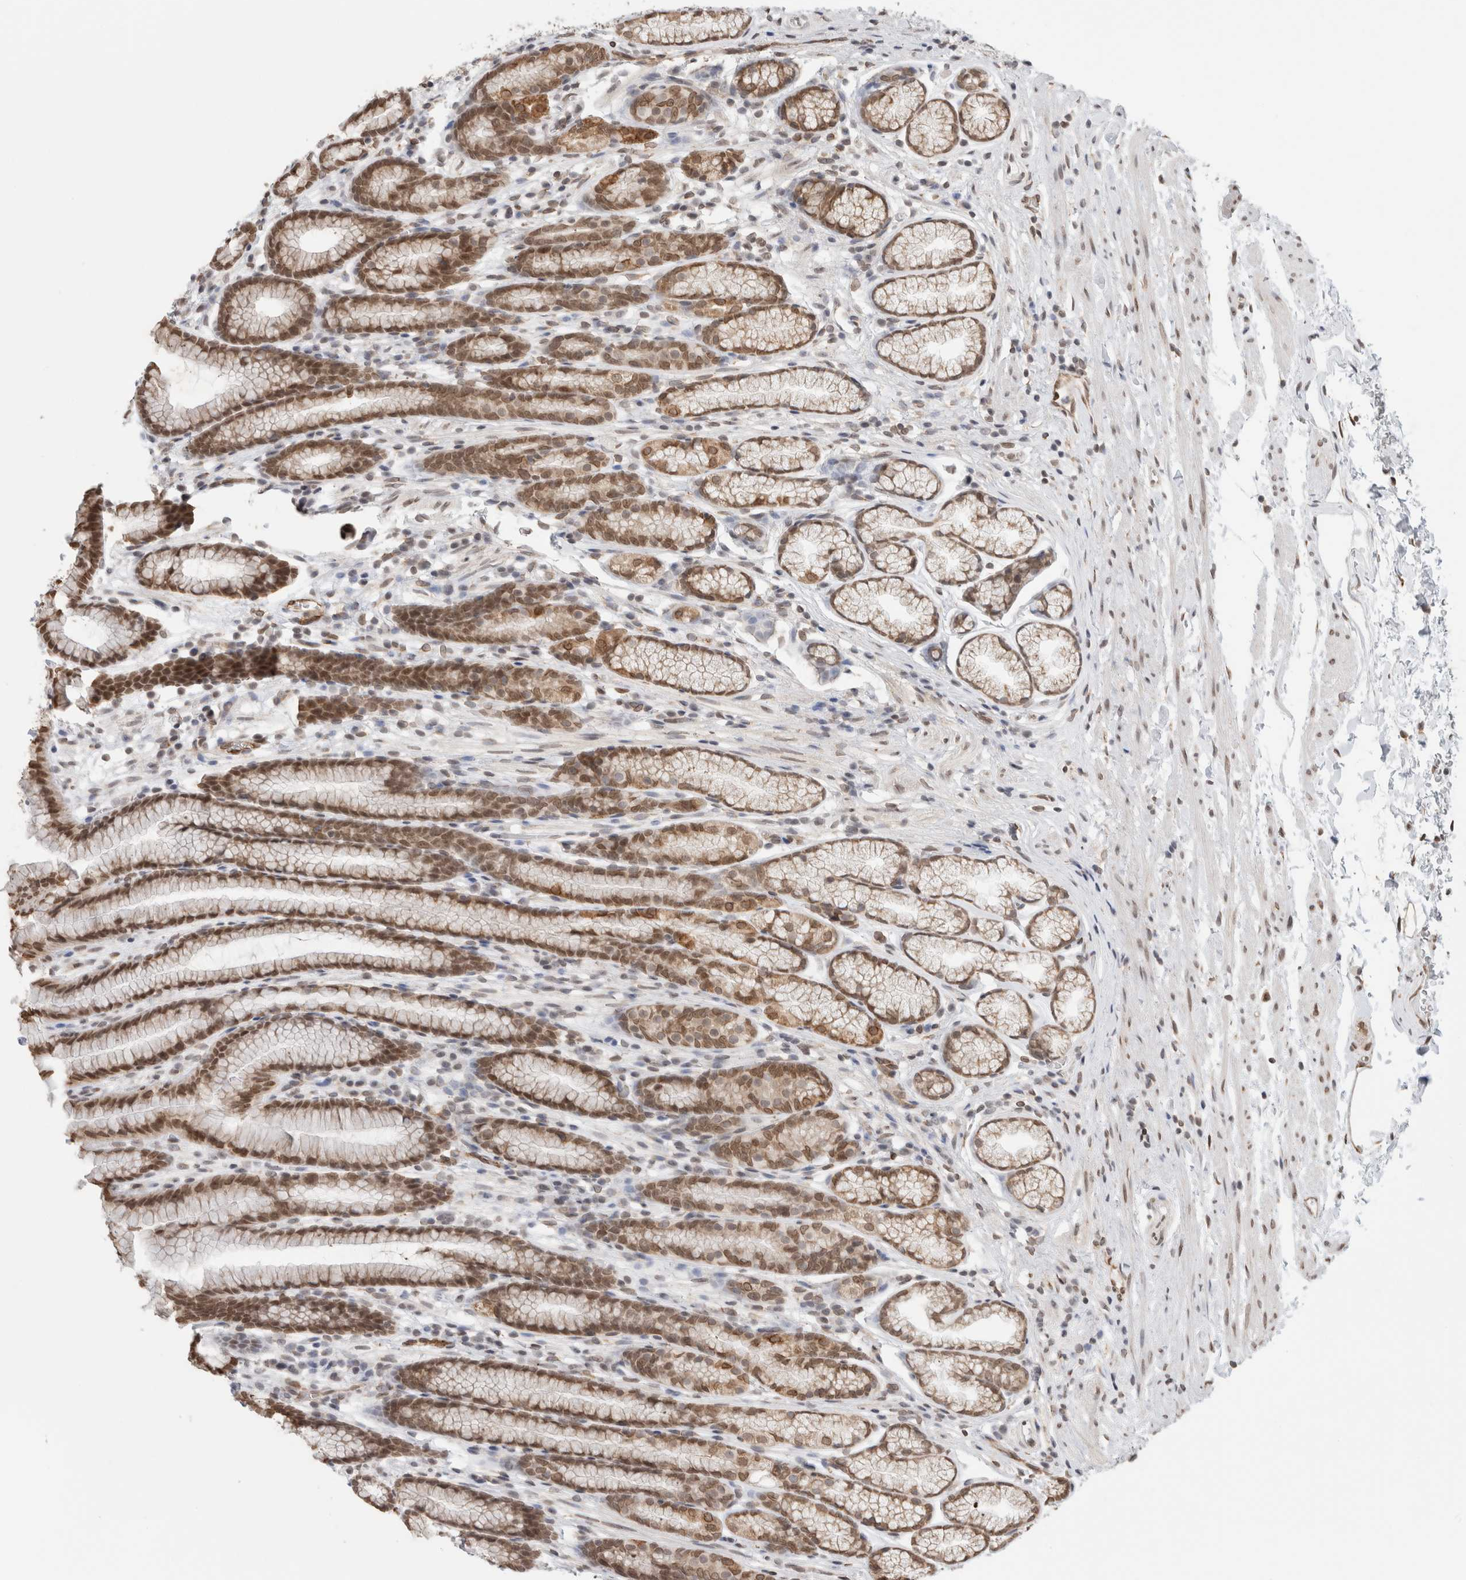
{"staining": {"intensity": "moderate", "quantity": ">75%", "location": "cytoplasmic/membranous,nuclear"}, "tissue": "stomach", "cell_type": "Glandular cells", "image_type": "normal", "snomed": [{"axis": "morphology", "description": "Normal tissue, NOS"}, {"axis": "topography", "description": "Stomach"}], "caption": "The photomicrograph shows staining of normal stomach, revealing moderate cytoplasmic/membranous,nuclear protein expression (brown color) within glandular cells.", "gene": "RBMX2", "patient": {"sex": "male", "age": 42}}